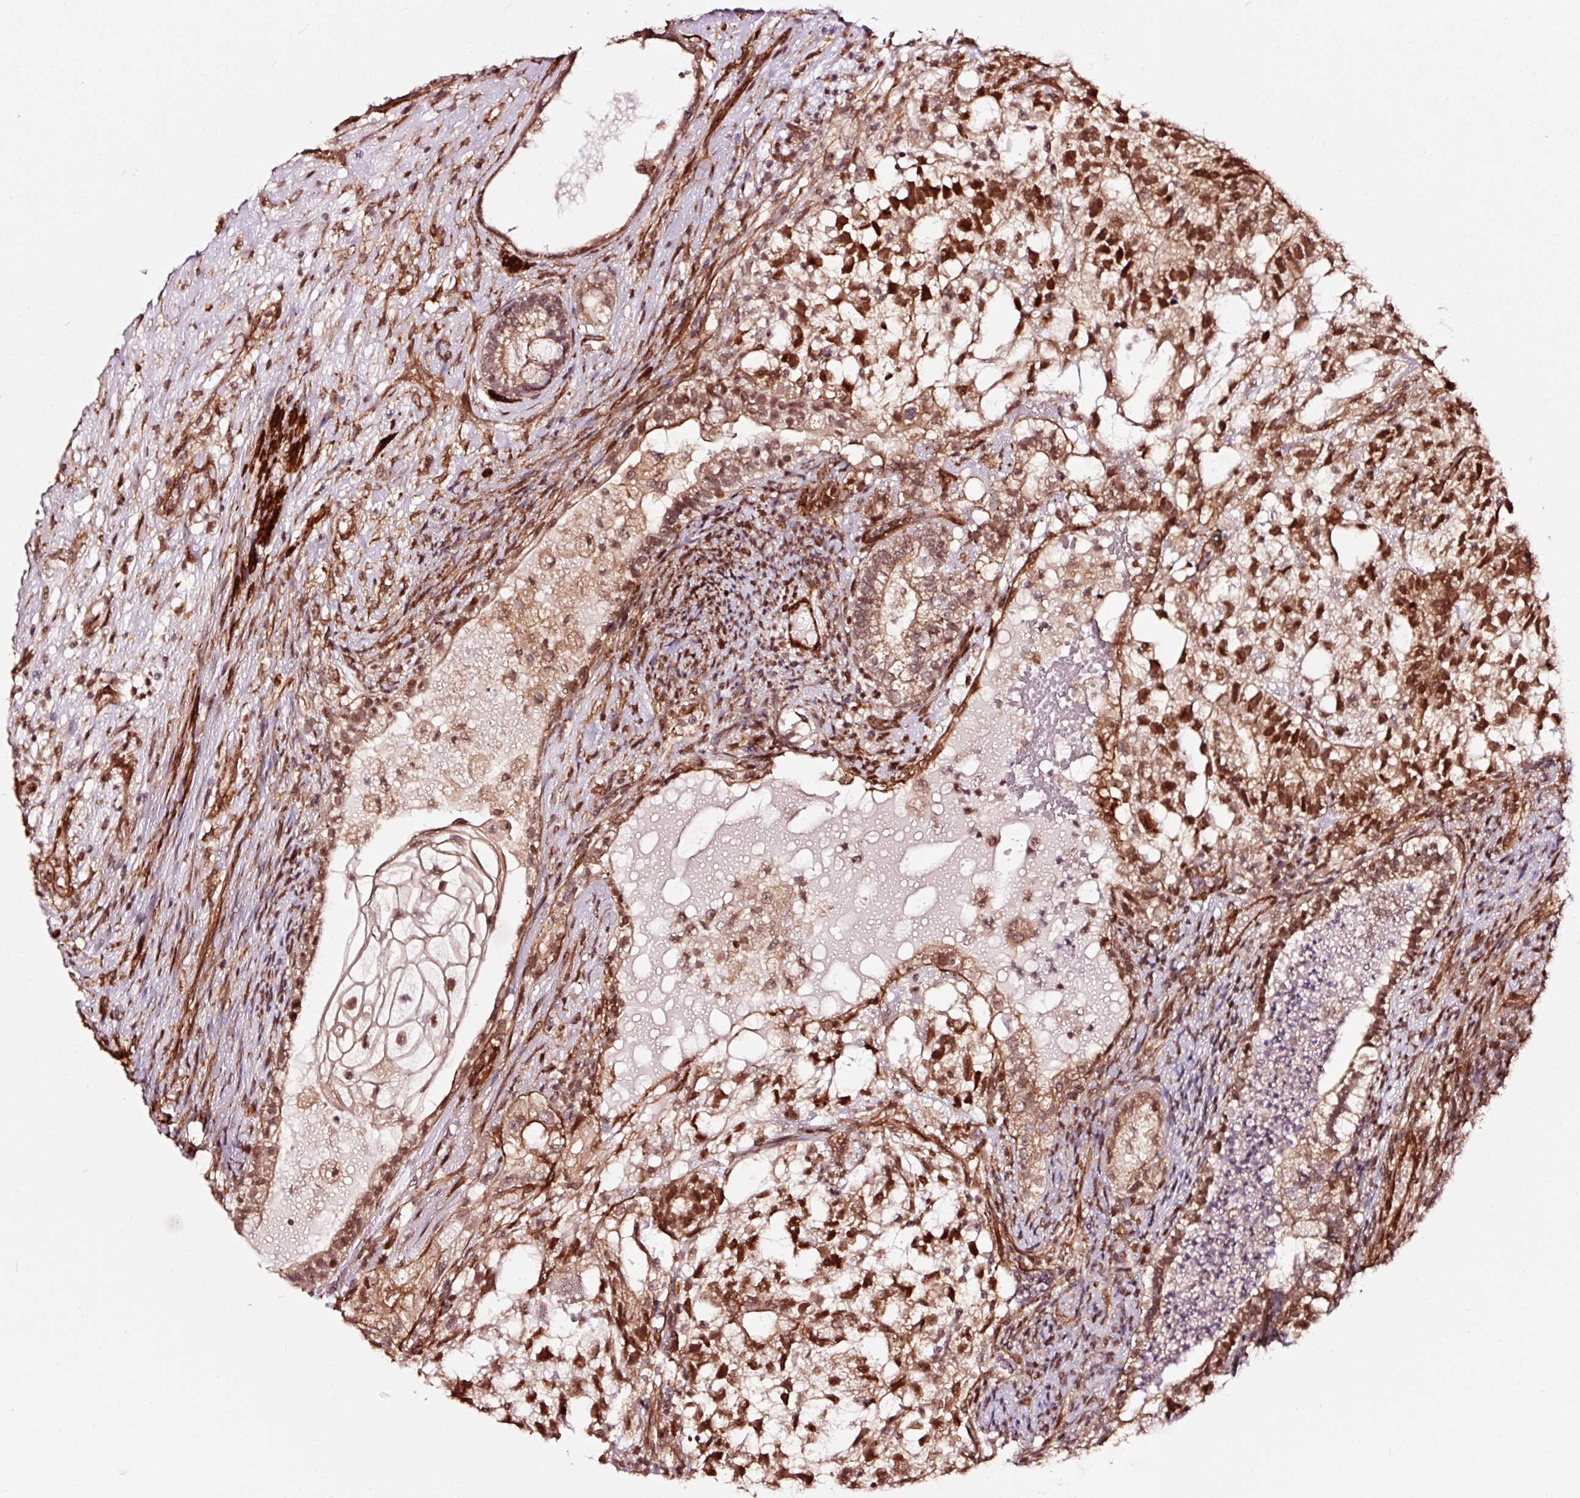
{"staining": {"intensity": "strong", "quantity": ">75%", "location": "nuclear"}, "tissue": "testis cancer", "cell_type": "Tumor cells", "image_type": "cancer", "snomed": [{"axis": "morphology", "description": "Seminoma, NOS"}, {"axis": "morphology", "description": "Carcinoma, Embryonal, NOS"}, {"axis": "topography", "description": "Testis"}], "caption": "This histopathology image reveals testis seminoma stained with immunohistochemistry to label a protein in brown. The nuclear of tumor cells show strong positivity for the protein. Nuclei are counter-stained blue.", "gene": "TPM1", "patient": {"sex": "male", "age": 41}}